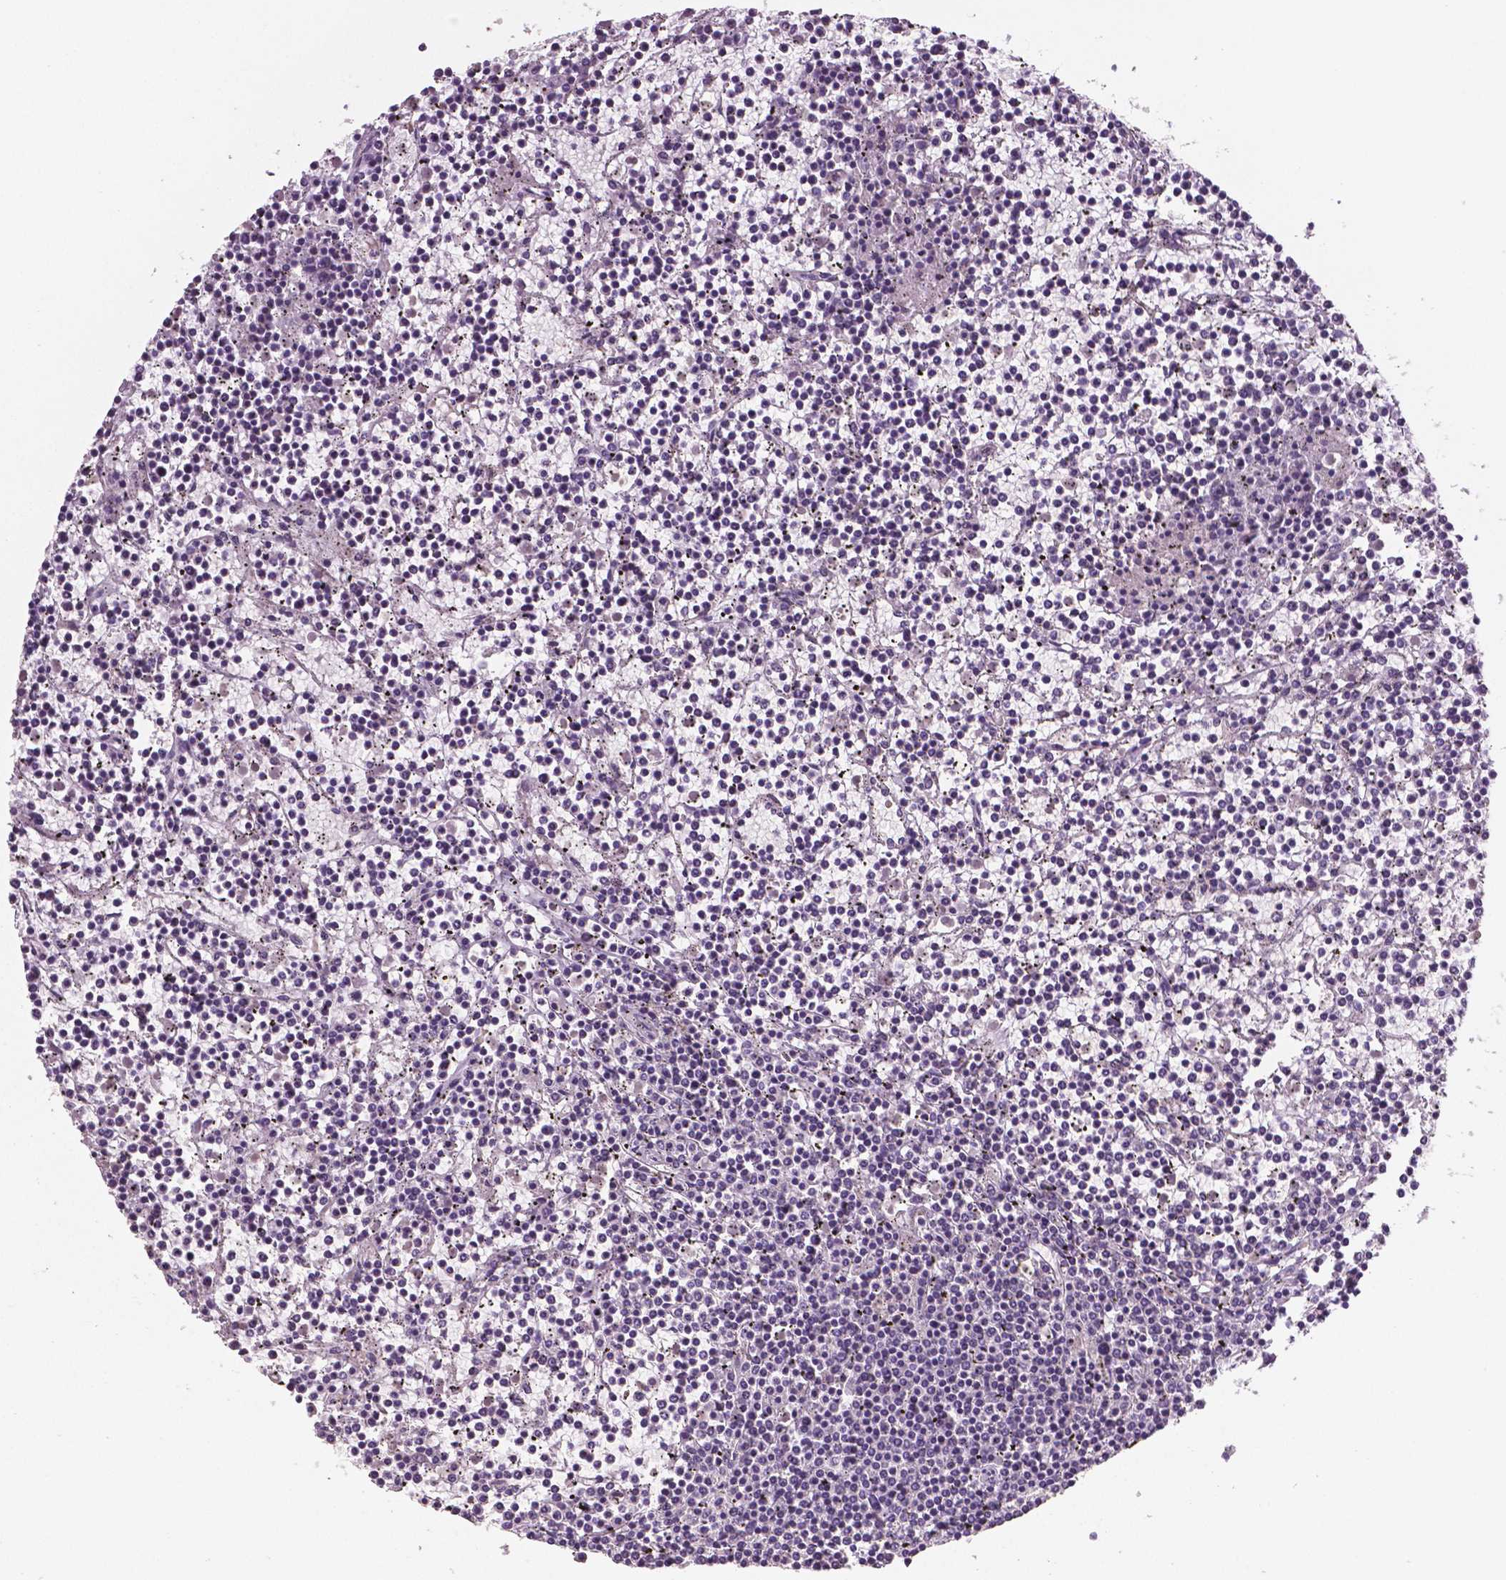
{"staining": {"intensity": "negative", "quantity": "none", "location": "none"}, "tissue": "lymphoma", "cell_type": "Tumor cells", "image_type": "cancer", "snomed": [{"axis": "morphology", "description": "Malignant lymphoma, non-Hodgkin's type, Low grade"}, {"axis": "topography", "description": "Spleen"}], "caption": "Immunohistochemistry (IHC) image of malignant lymphoma, non-Hodgkin's type (low-grade) stained for a protein (brown), which exhibits no expression in tumor cells. The staining was performed using DAB to visualize the protein expression in brown, while the nuclei were stained in blue with hematoxylin (Magnification: 20x).", "gene": "NECAB1", "patient": {"sex": "female", "age": 19}}